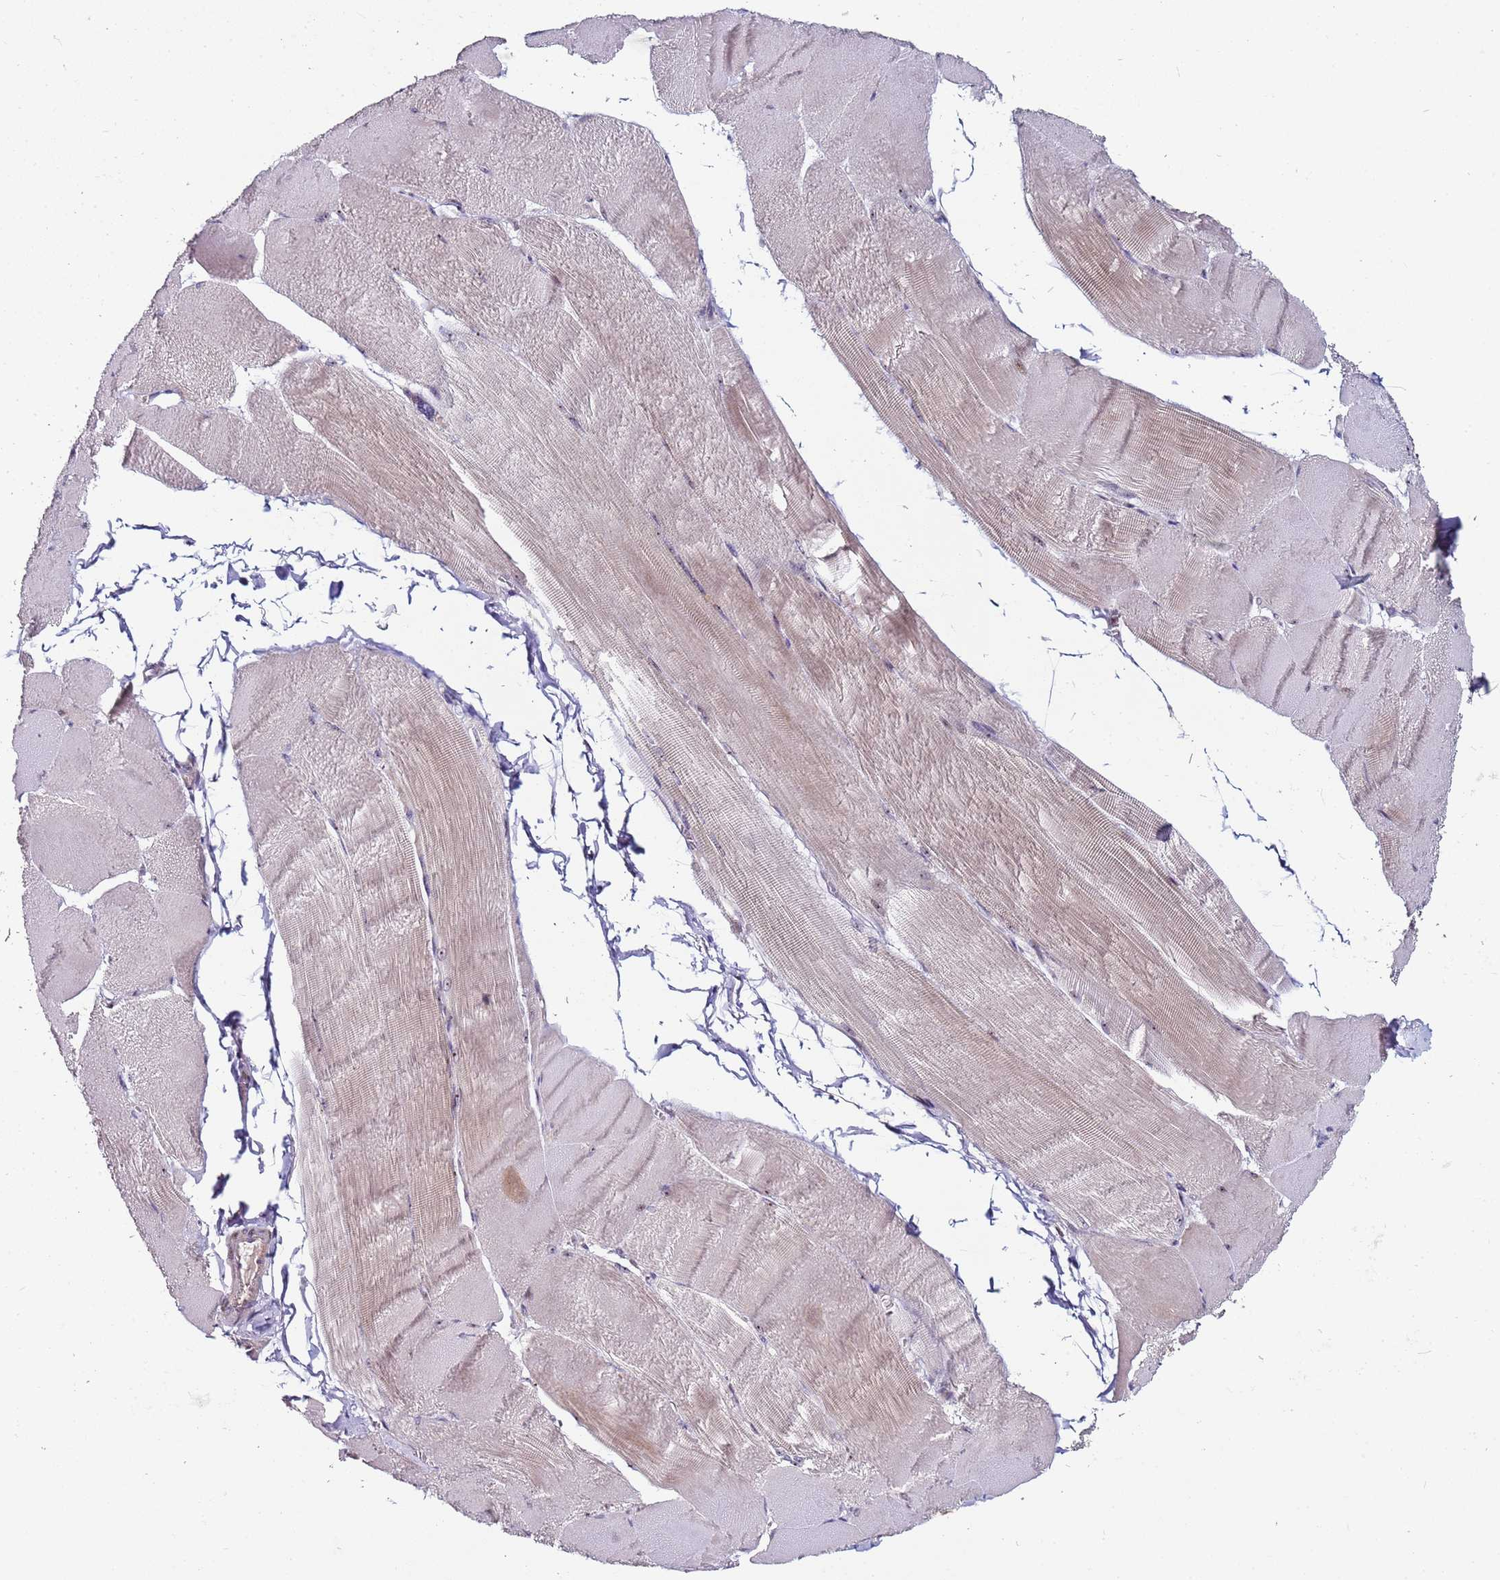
{"staining": {"intensity": "moderate", "quantity": "25%-75%", "location": "cytoplasmic/membranous,nuclear"}, "tissue": "skeletal muscle", "cell_type": "Myocytes", "image_type": "normal", "snomed": [{"axis": "morphology", "description": "Normal tissue, NOS"}, {"axis": "morphology", "description": "Basal cell carcinoma"}, {"axis": "topography", "description": "Skeletal muscle"}], "caption": "Normal skeletal muscle displays moderate cytoplasmic/membranous,nuclear staining in about 25%-75% of myocytes.", "gene": "KRI1", "patient": {"sex": "female", "age": 64}}